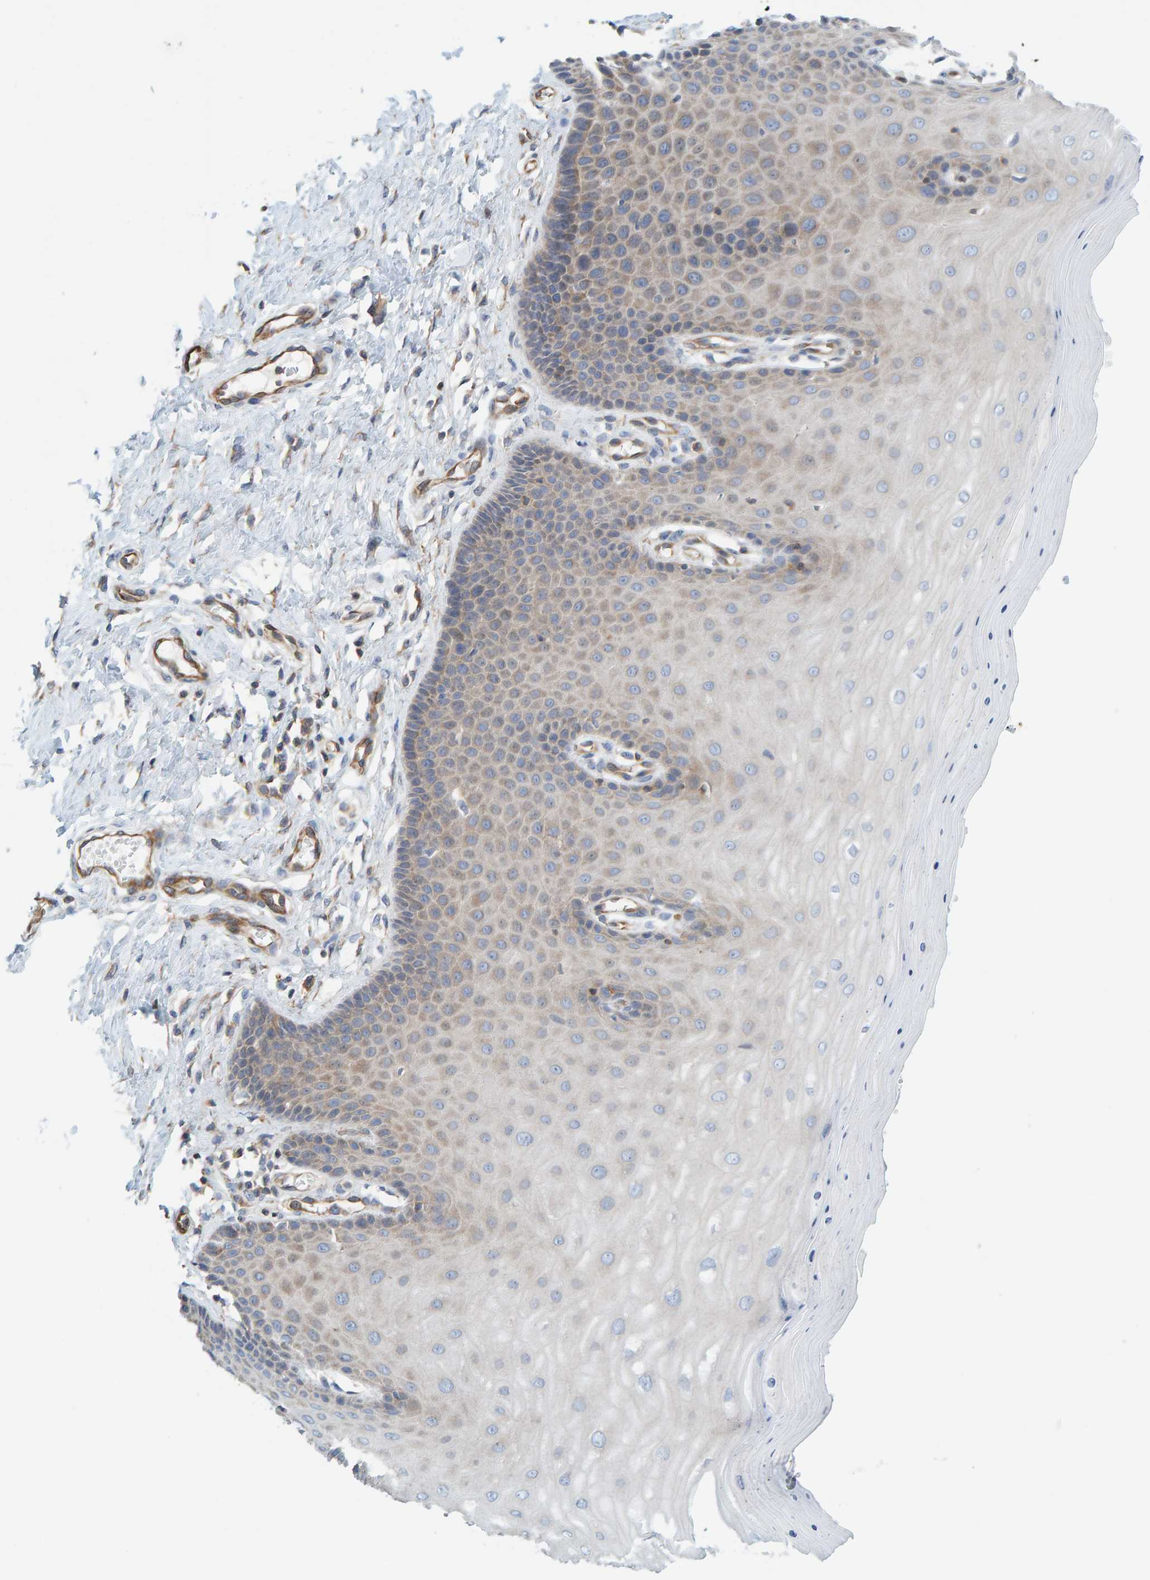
{"staining": {"intensity": "weak", "quantity": "<25%", "location": "cytoplasmic/membranous"}, "tissue": "cervix", "cell_type": "Glandular cells", "image_type": "normal", "snomed": [{"axis": "morphology", "description": "Normal tissue, NOS"}, {"axis": "topography", "description": "Cervix"}], "caption": "Image shows no protein staining in glandular cells of benign cervix. (Stains: DAB IHC with hematoxylin counter stain, Microscopy: brightfield microscopy at high magnification).", "gene": "PRKD2", "patient": {"sex": "female", "age": 55}}